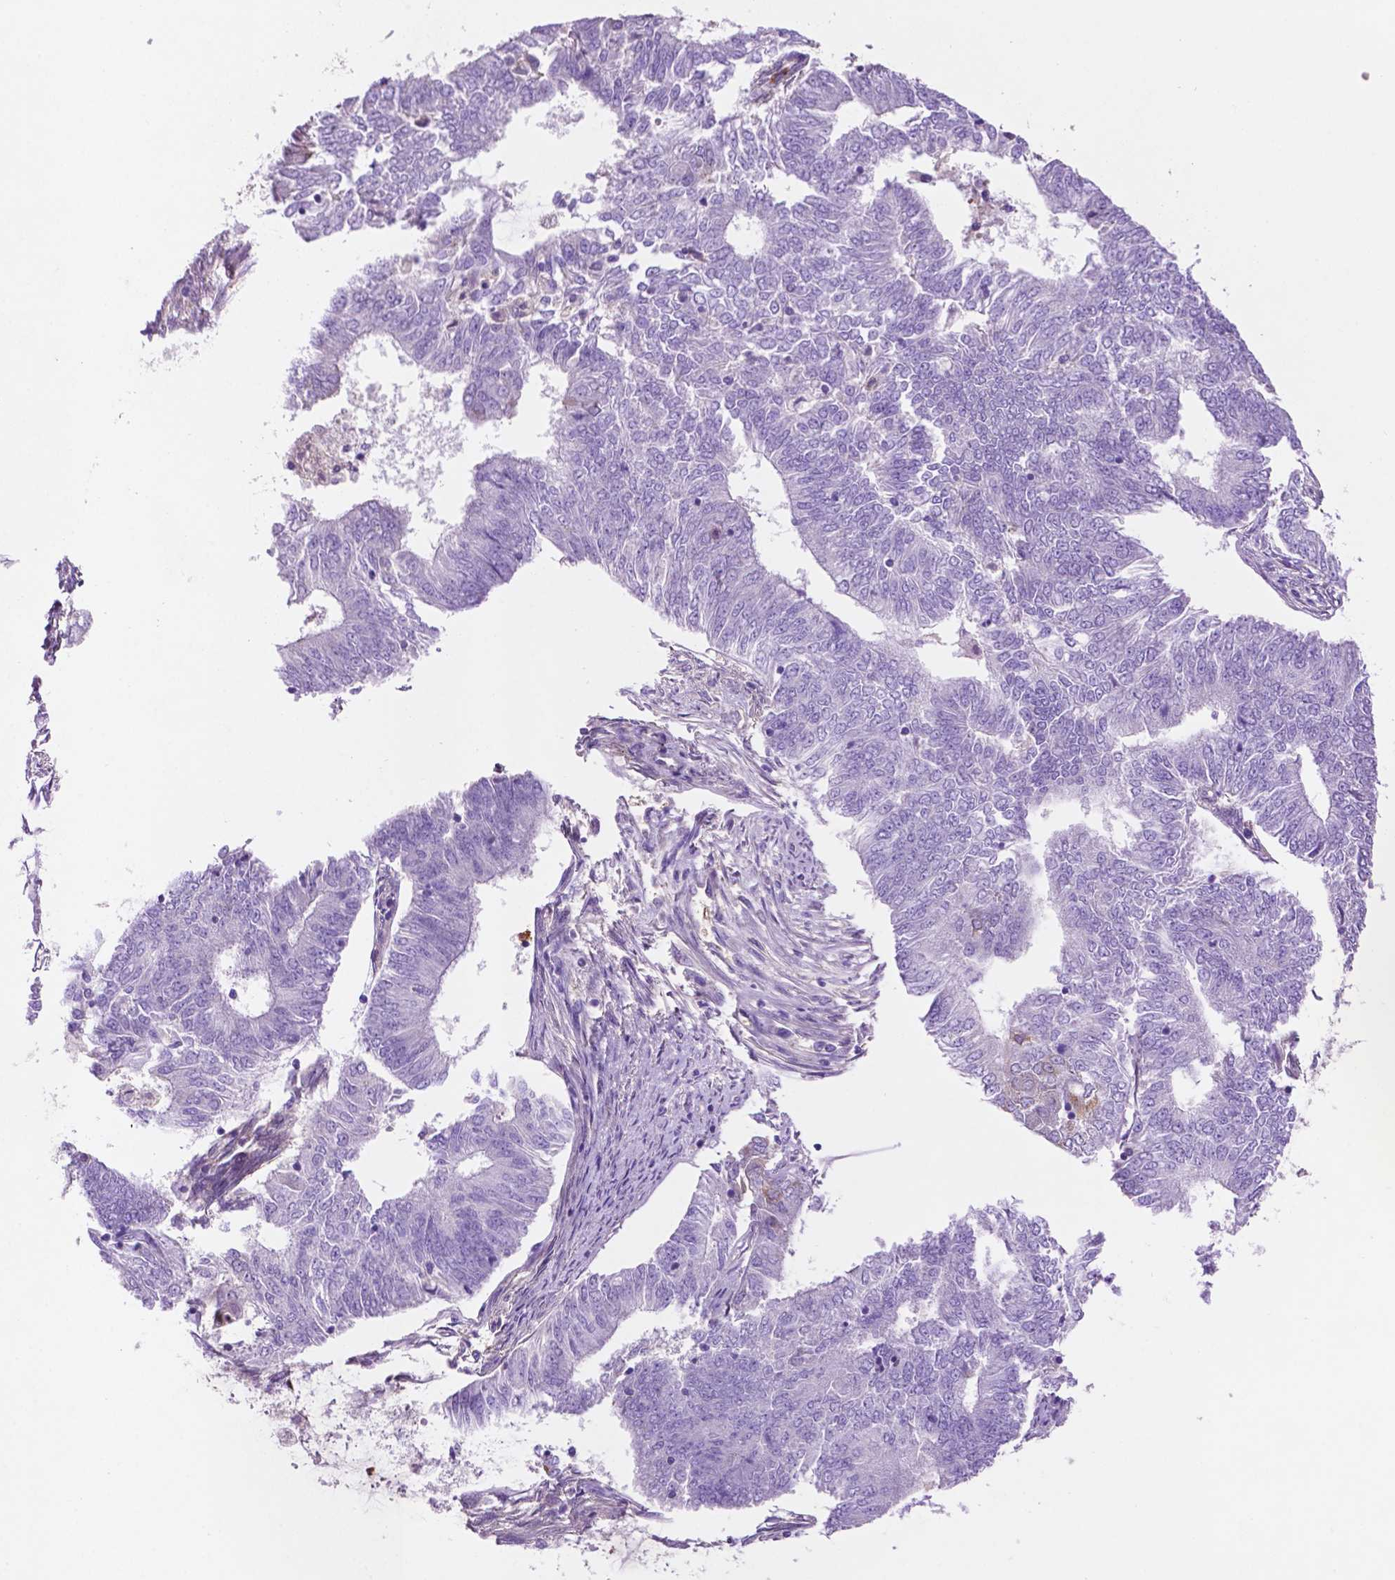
{"staining": {"intensity": "negative", "quantity": "none", "location": "none"}, "tissue": "endometrial cancer", "cell_type": "Tumor cells", "image_type": "cancer", "snomed": [{"axis": "morphology", "description": "Adenocarcinoma, NOS"}, {"axis": "topography", "description": "Endometrium"}], "caption": "Endometrial cancer was stained to show a protein in brown. There is no significant expression in tumor cells. (Brightfield microscopy of DAB (3,3'-diaminobenzidine) immunohistochemistry at high magnification).", "gene": "GDPD5", "patient": {"sex": "female", "age": 62}}